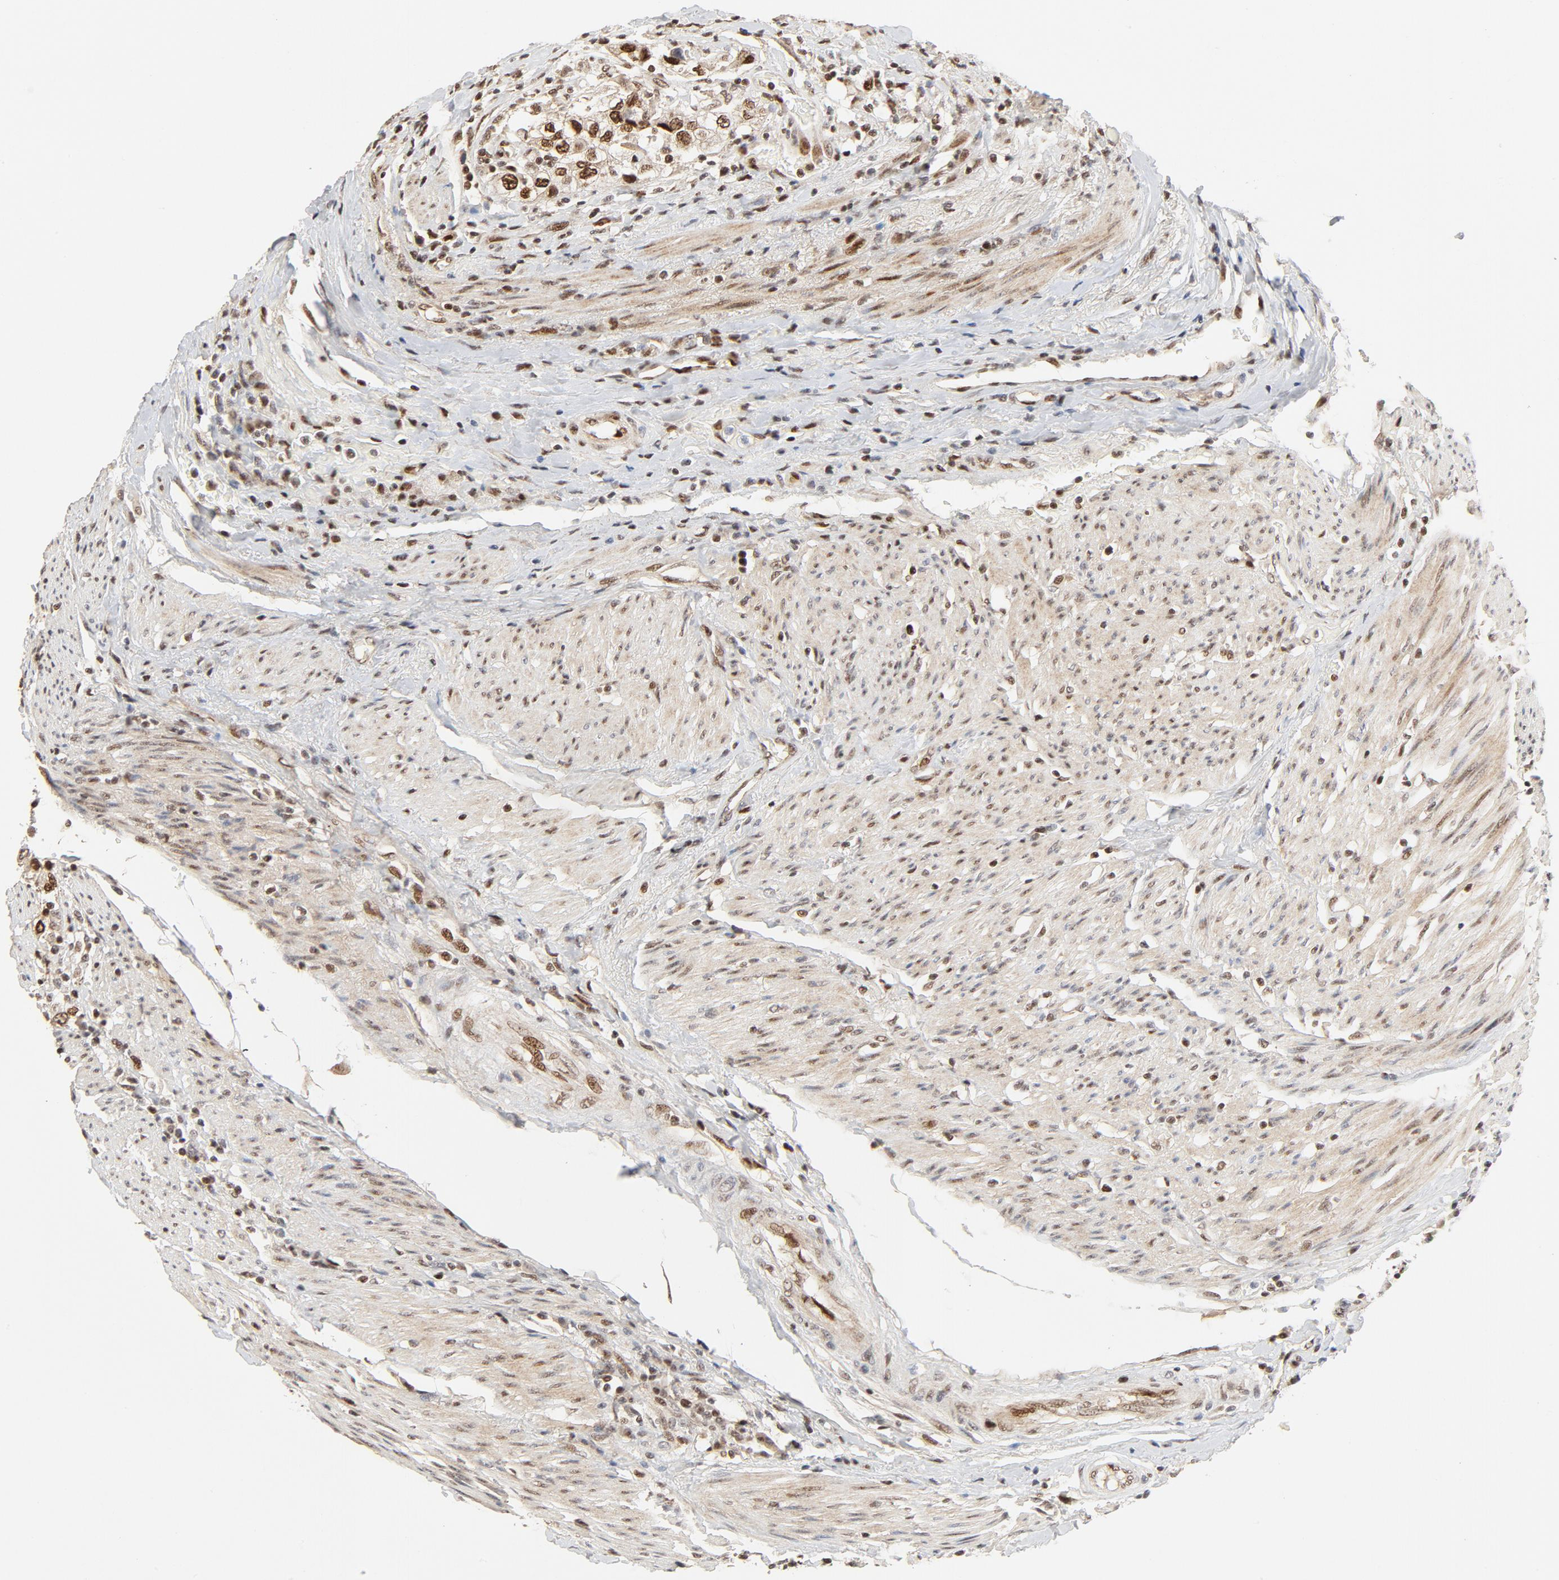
{"staining": {"intensity": "strong", "quantity": ">75%", "location": "nuclear"}, "tissue": "urothelial cancer", "cell_type": "Tumor cells", "image_type": "cancer", "snomed": [{"axis": "morphology", "description": "Urothelial carcinoma, High grade"}, {"axis": "topography", "description": "Urinary bladder"}], "caption": "Protein positivity by immunohistochemistry (IHC) exhibits strong nuclear expression in about >75% of tumor cells in urothelial cancer.", "gene": "GTF2I", "patient": {"sex": "female", "age": 80}}